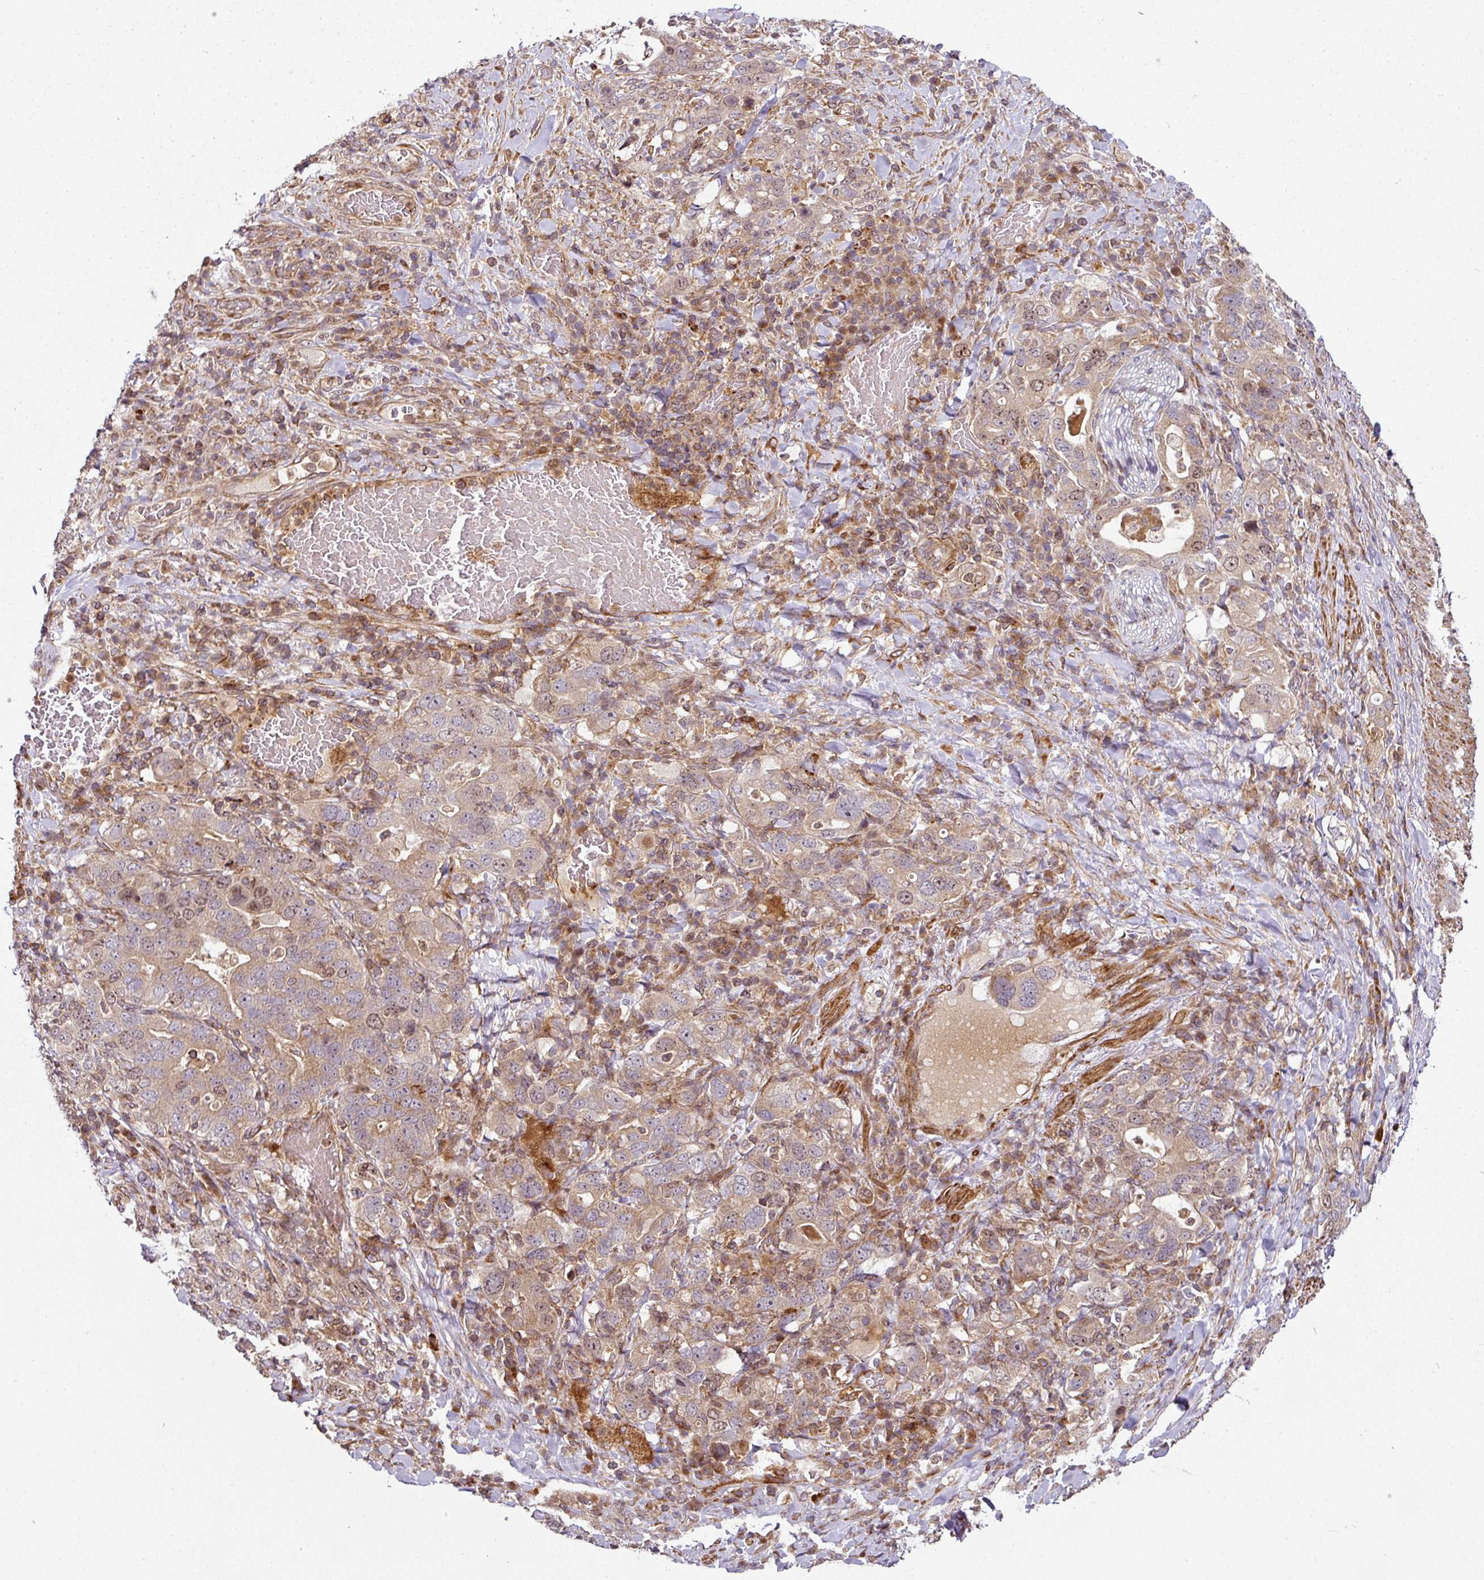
{"staining": {"intensity": "weak", "quantity": ">75%", "location": "cytoplasmic/membranous"}, "tissue": "stomach cancer", "cell_type": "Tumor cells", "image_type": "cancer", "snomed": [{"axis": "morphology", "description": "Adenocarcinoma, NOS"}, {"axis": "topography", "description": "Stomach, upper"}, {"axis": "topography", "description": "Stomach"}], "caption": "IHC image of stomach cancer (adenocarcinoma) stained for a protein (brown), which demonstrates low levels of weak cytoplasmic/membranous positivity in about >75% of tumor cells.", "gene": "ATAT1", "patient": {"sex": "male", "age": 62}}